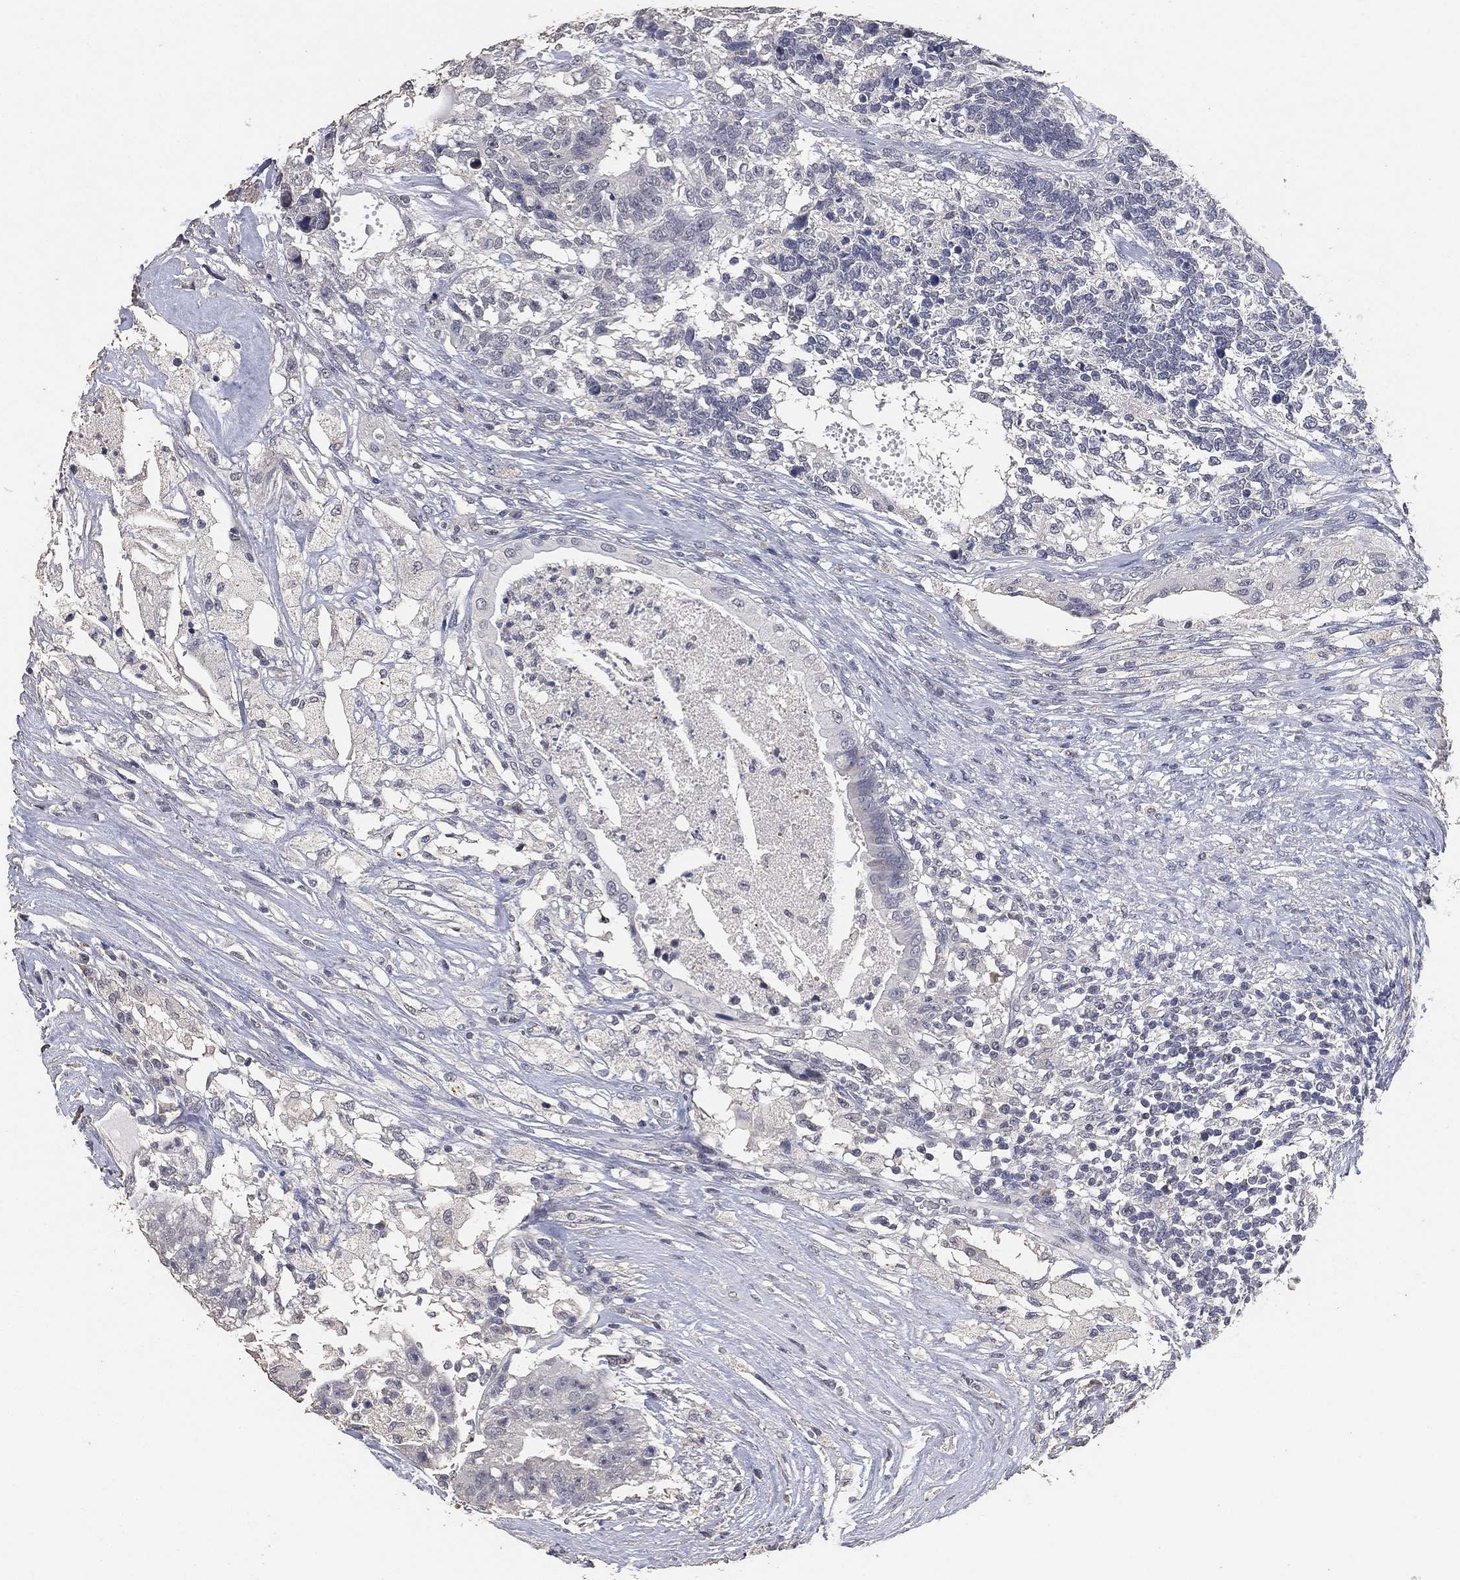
{"staining": {"intensity": "negative", "quantity": "none", "location": "none"}, "tissue": "testis cancer", "cell_type": "Tumor cells", "image_type": "cancer", "snomed": [{"axis": "morphology", "description": "Seminoma, NOS"}, {"axis": "morphology", "description": "Carcinoma, Embryonal, NOS"}, {"axis": "topography", "description": "Testis"}], "caption": "A histopathology image of testis embryonal carcinoma stained for a protein exhibits no brown staining in tumor cells. (Stains: DAB immunohistochemistry (IHC) with hematoxylin counter stain, Microscopy: brightfield microscopy at high magnification).", "gene": "DSG1", "patient": {"sex": "male", "age": 41}}